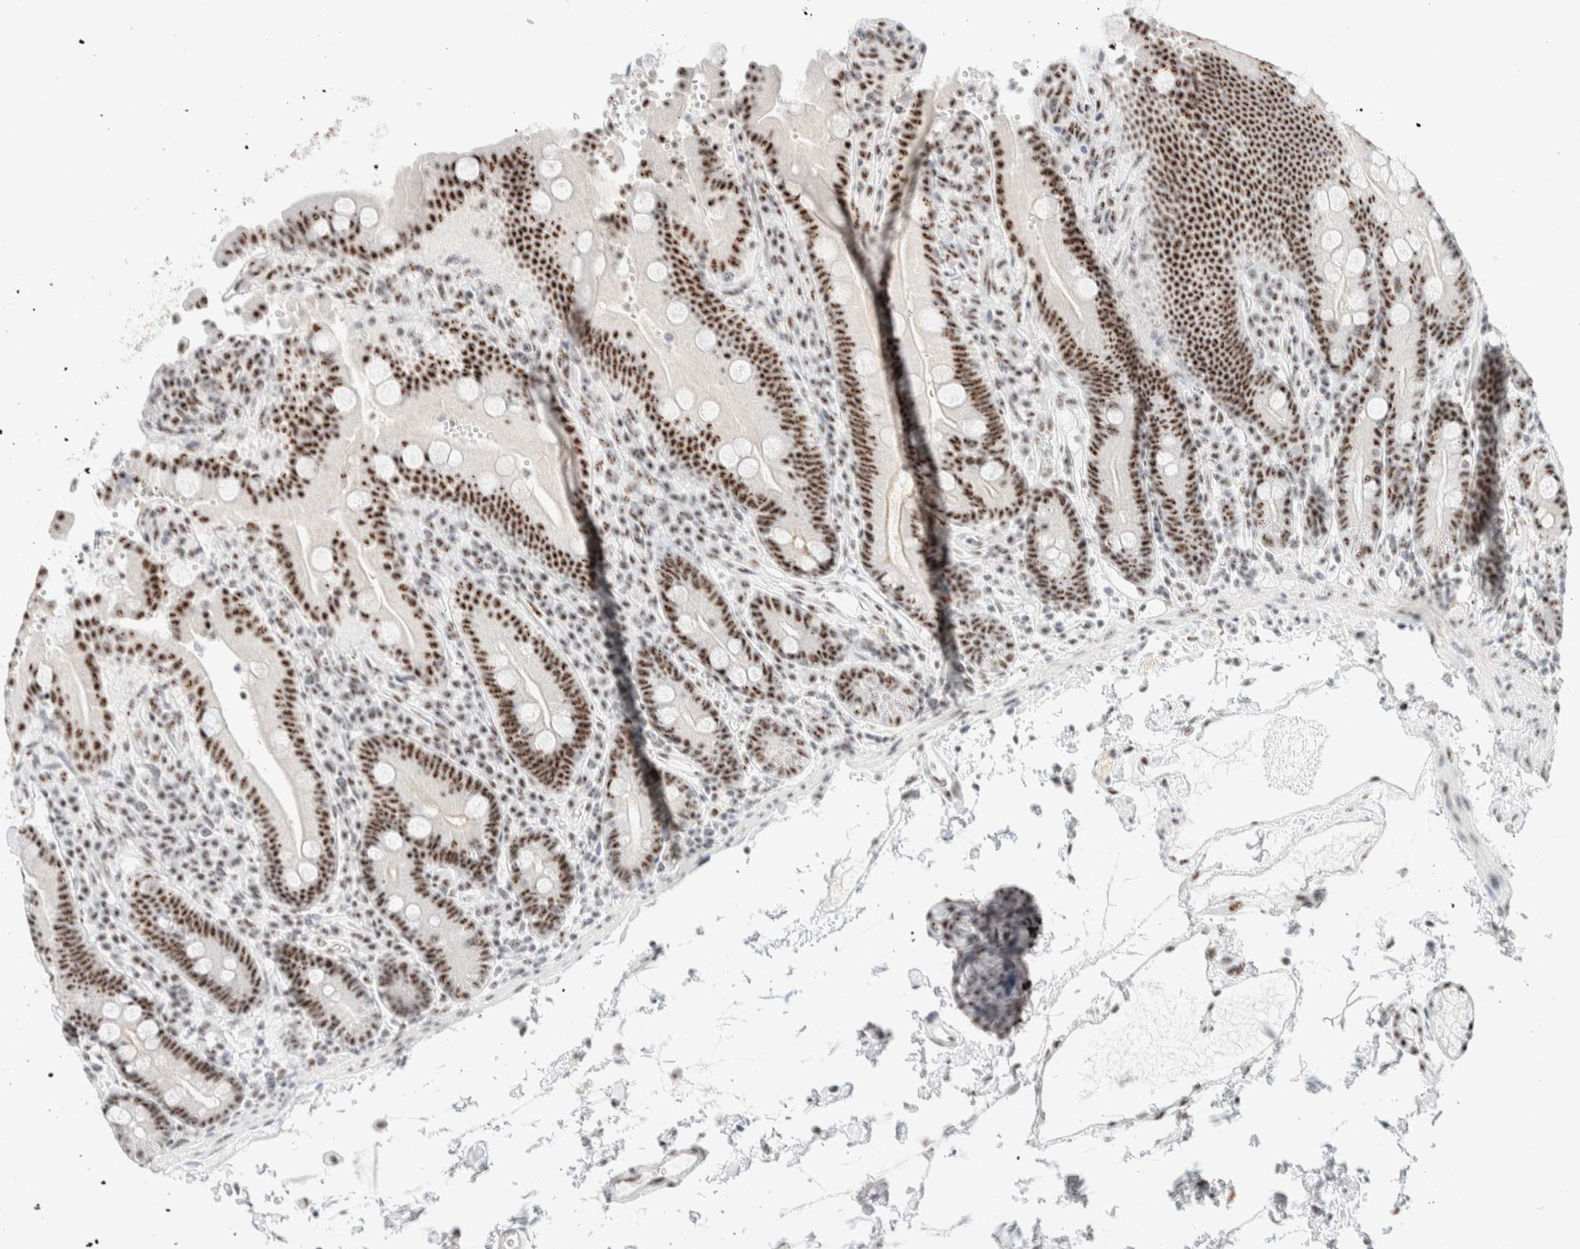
{"staining": {"intensity": "moderate", "quantity": ">75%", "location": "nuclear"}, "tissue": "duodenum", "cell_type": "Glandular cells", "image_type": "normal", "snomed": [{"axis": "morphology", "description": "Normal tissue, NOS"}, {"axis": "topography", "description": "Small intestine, NOS"}], "caption": "Immunohistochemistry (IHC) (DAB (3,3'-diaminobenzidine)) staining of benign duodenum displays moderate nuclear protein positivity in approximately >75% of glandular cells.", "gene": "SON", "patient": {"sex": "female", "age": 71}}